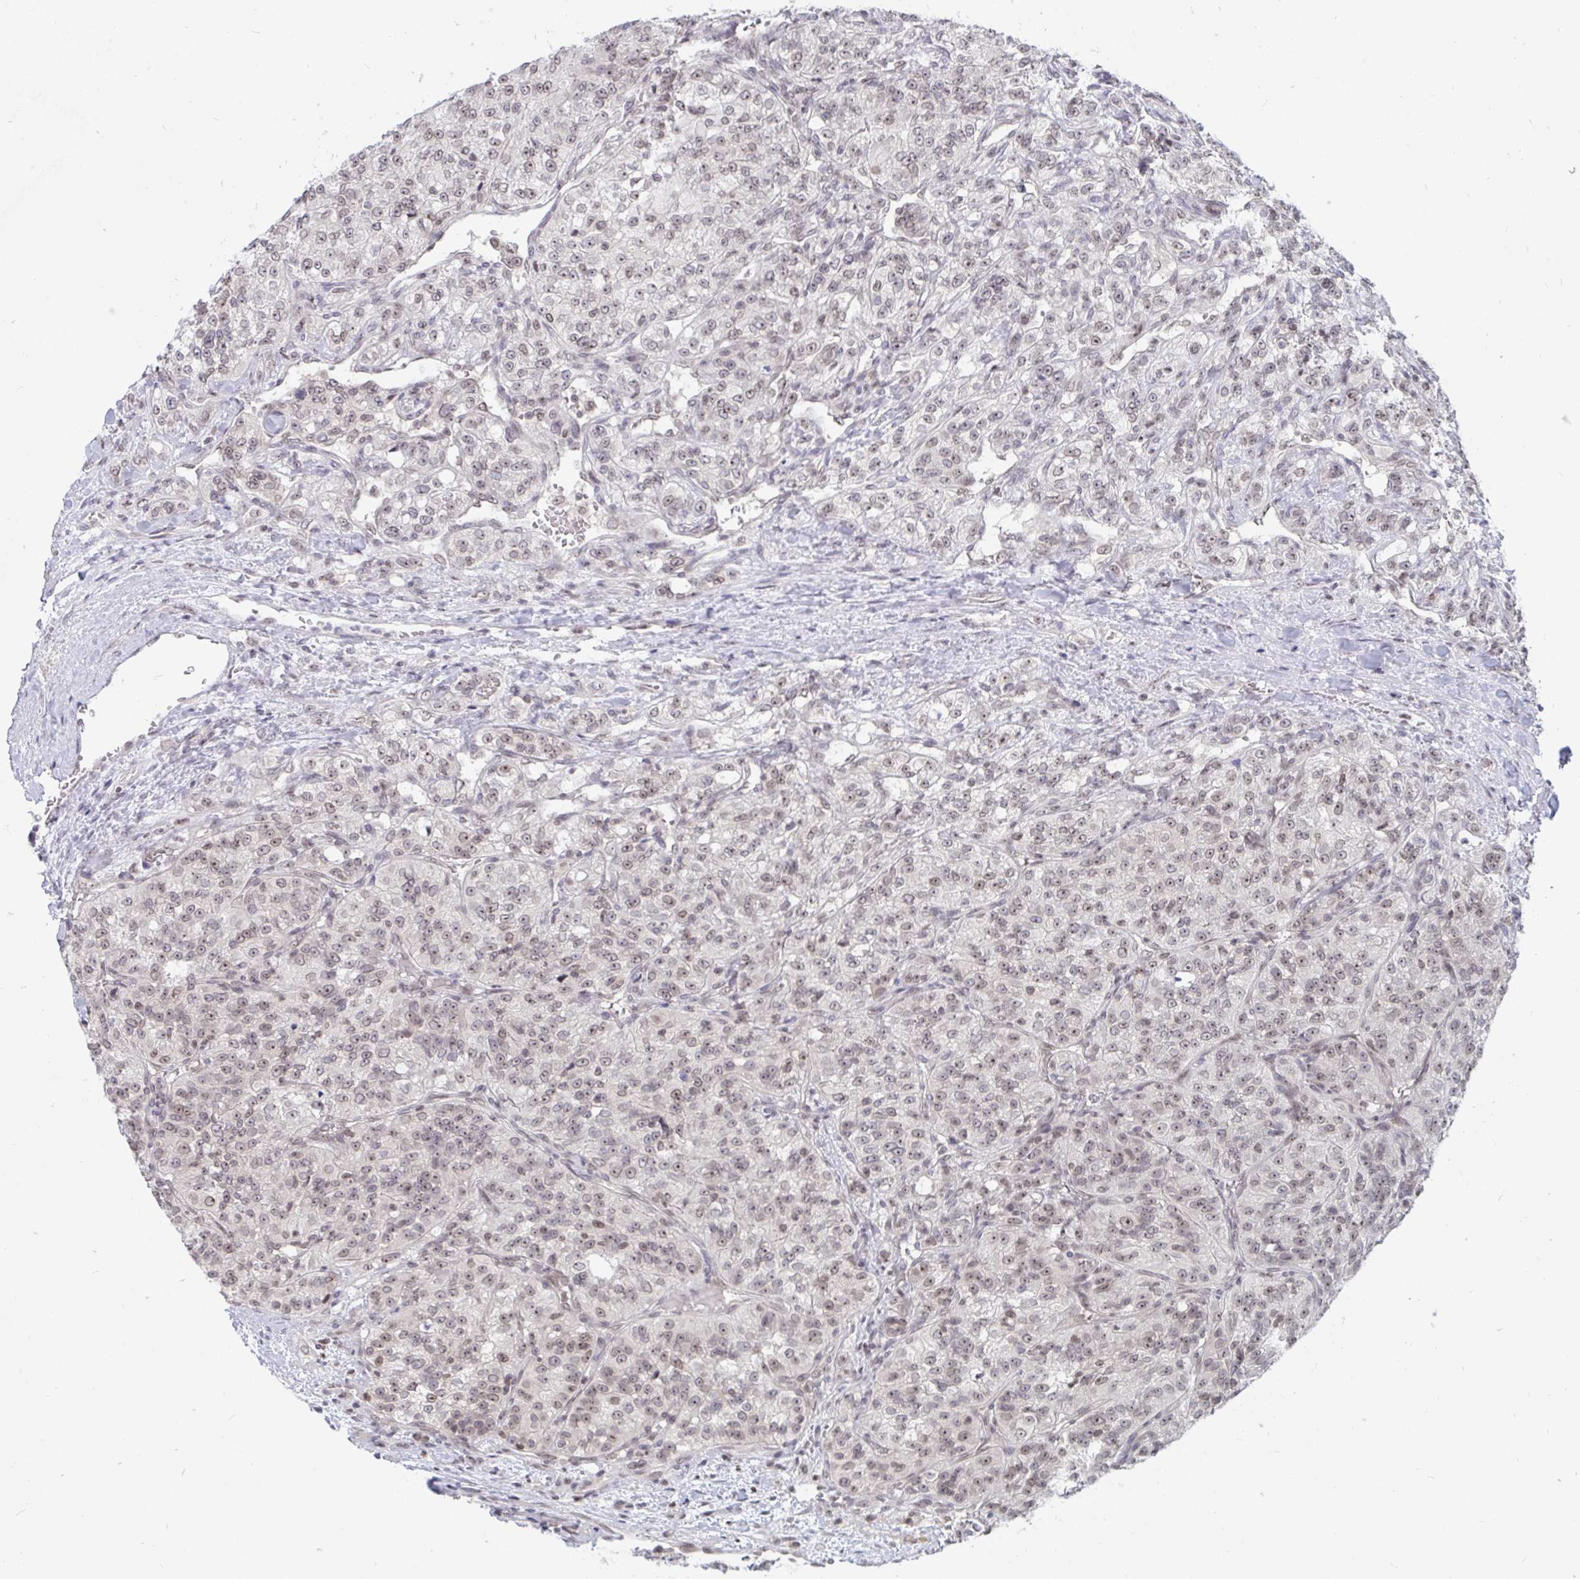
{"staining": {"intensity": "weak", "quantity": "25%-75%", "location": "nuclear"}, "tissue": "renal cancer", "cell_type": "Tumor cells", "image_type": "cancer", "snomed": [{"axis": "morphology", "description": "Adenocarcinoma, NOS"}, {"axis": "topography", "description": "Kidney"}], "caption": "Renal cancer stained for a protein exhibits weak nuclear positivity in tumor cells.", "gene": "TRIP12", "patient": {"sex": "female", "age": 63}}